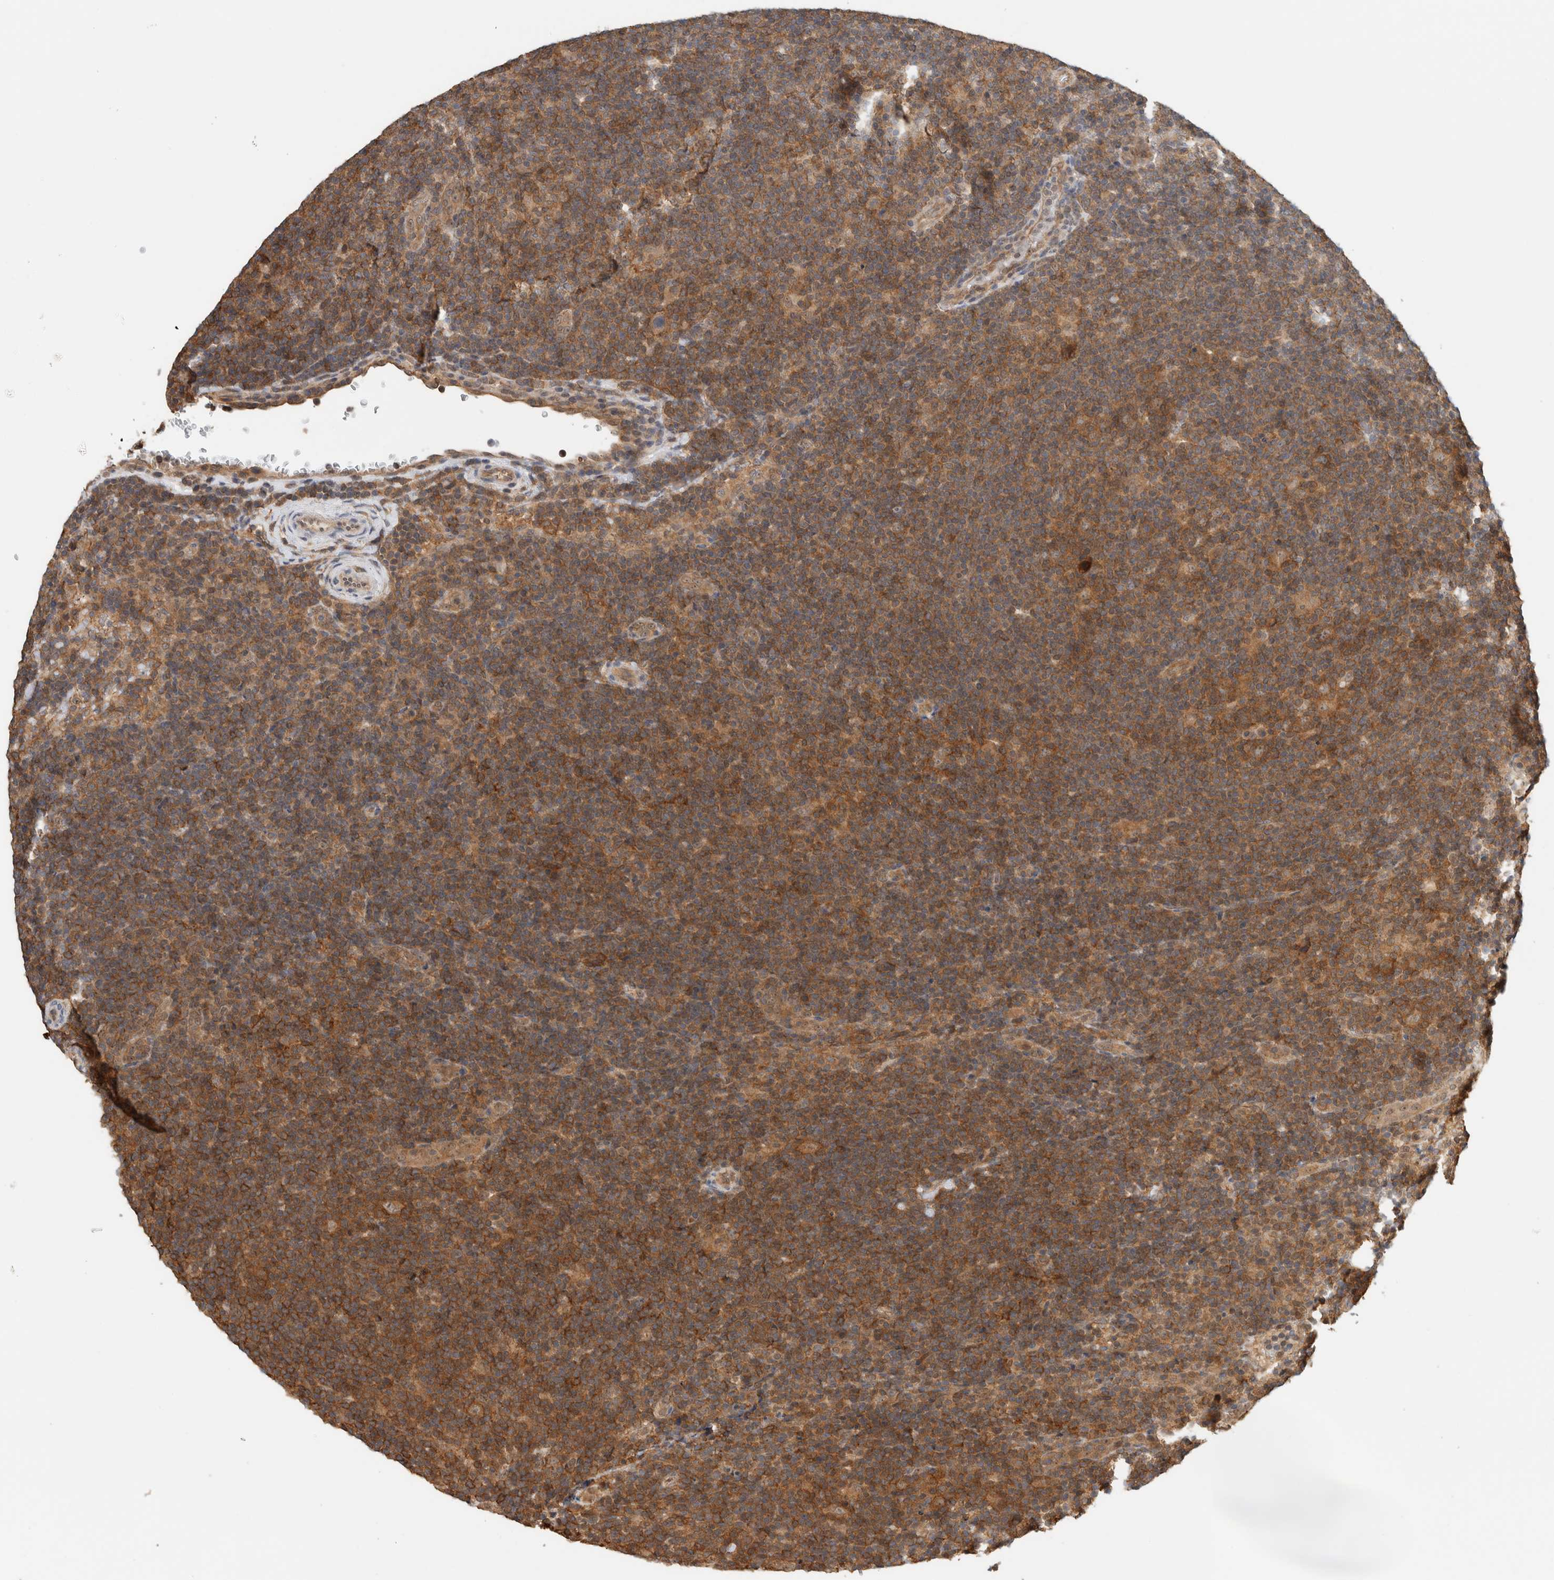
{"staining": {"intensity": "moderate", "quantity": "25%-75%", "location": "cytoplasmic/membranous"}, "tissue": "lymphoma", "cell_type": "Tumor cells", "image_type": "cancer", "snomed": [{"axis": "morphology", "description": "Hodgkin's disease, NOS"}, {"axis": "topography", "description": "Lymph node"}], "caption": "Tumor cells exhibit medium levels of moderate cytoplasmic/membranous positivity in approximately 25%-75% of cells in Hodgkin's disease.", "gene": "PFDN4", "patient": {"sex": "female", "age": 57}}